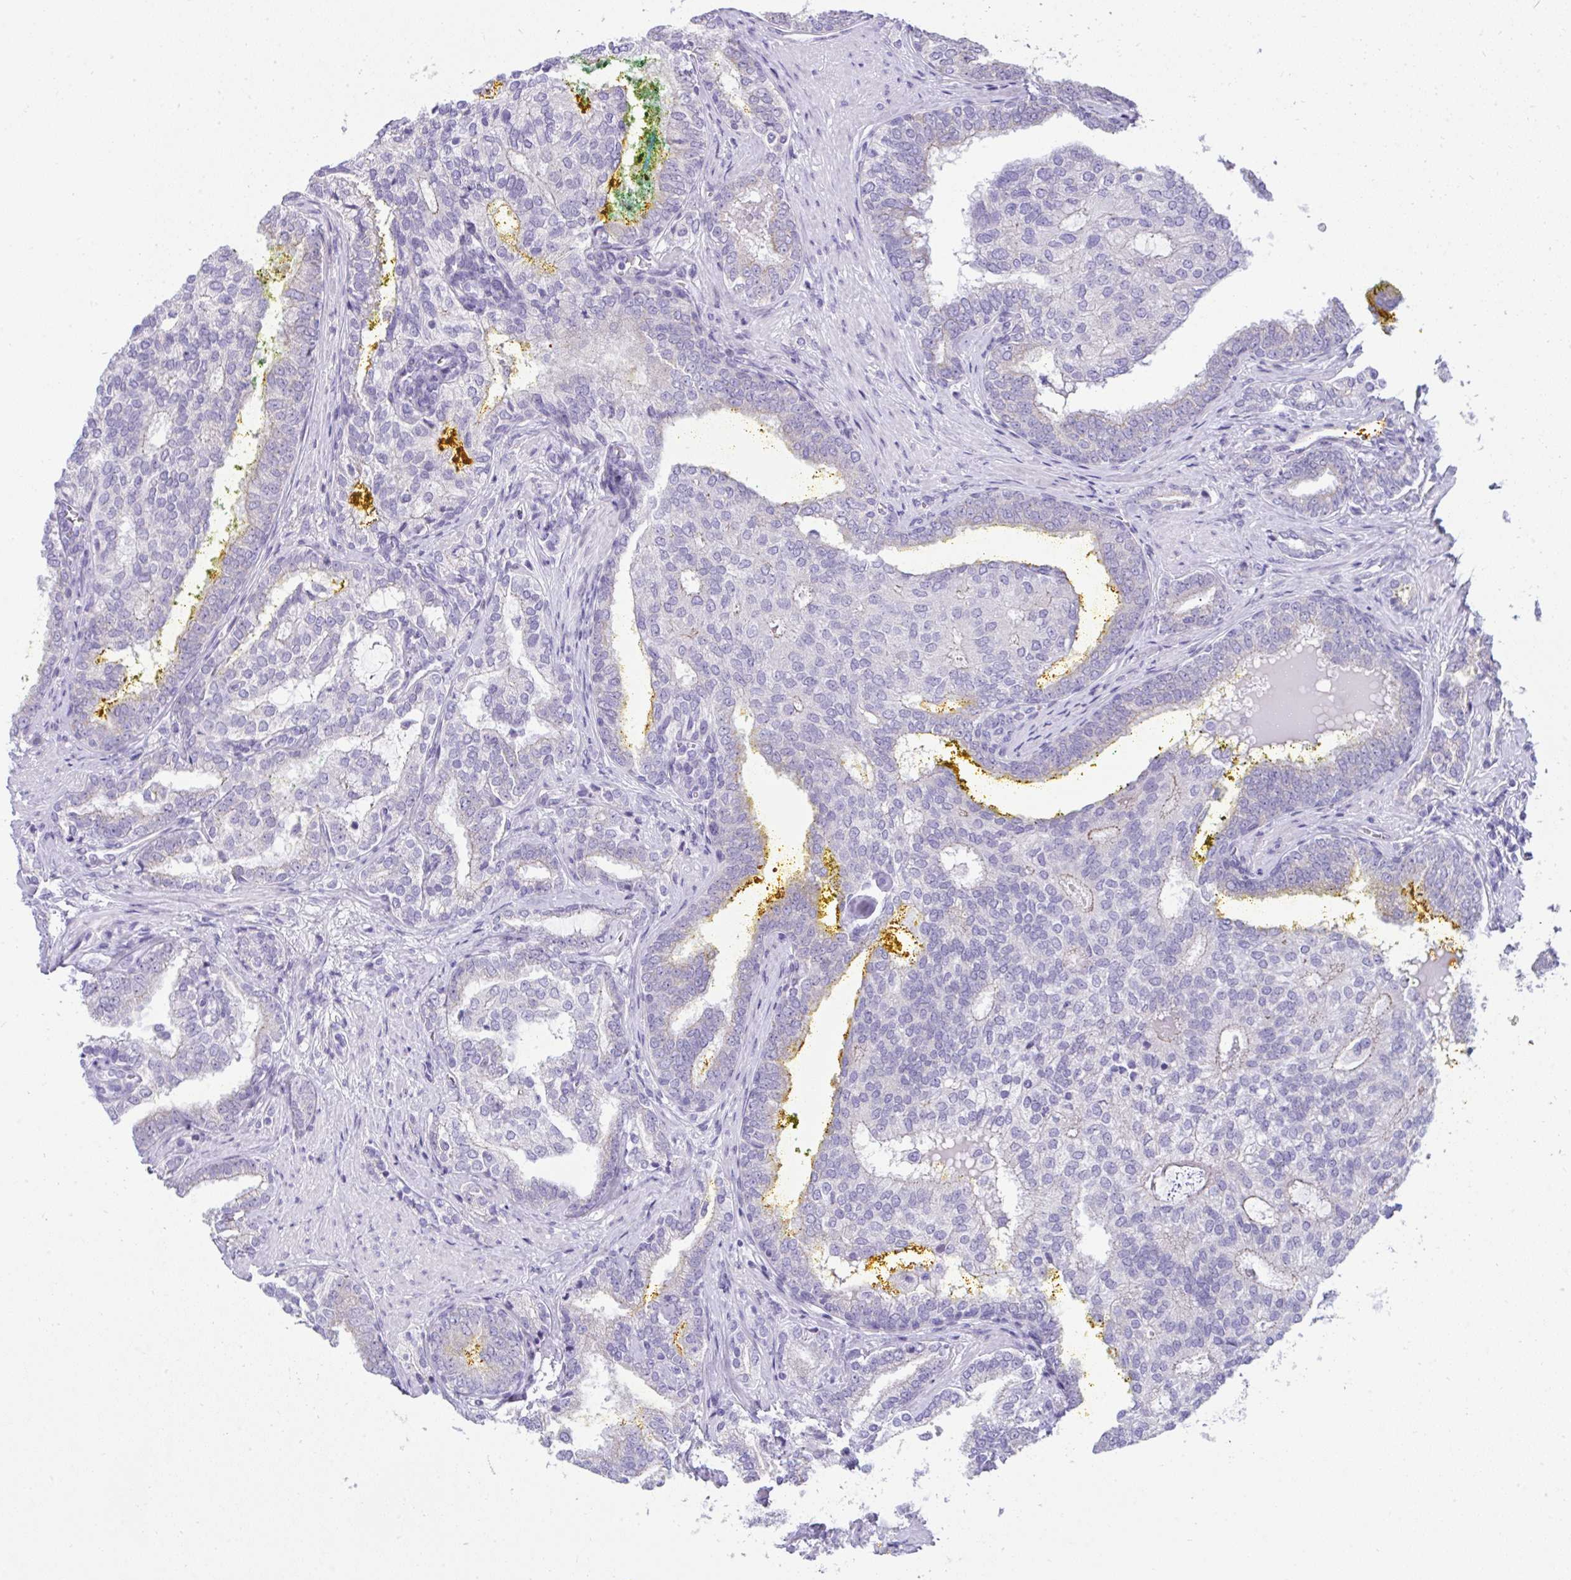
{"staining": {"intensity": "negative", "quantity": "none", "location": "none"}, "tissue": "prostate cancer", "cell_type": "Tumor cells", "image_type": "cancer", "snomed": [{"axis": "morphology", "description": "Adenocarcinoma, High grade"}, {"axis": "topography", "description": "Prostate"}], "caption": "Immunohistochemistry of human prostate adenocarcinoma (high-grade) displays no positivity in tumor cells.", "gene": "RNF183", "patient": {"sex": "male", "age": 72}}